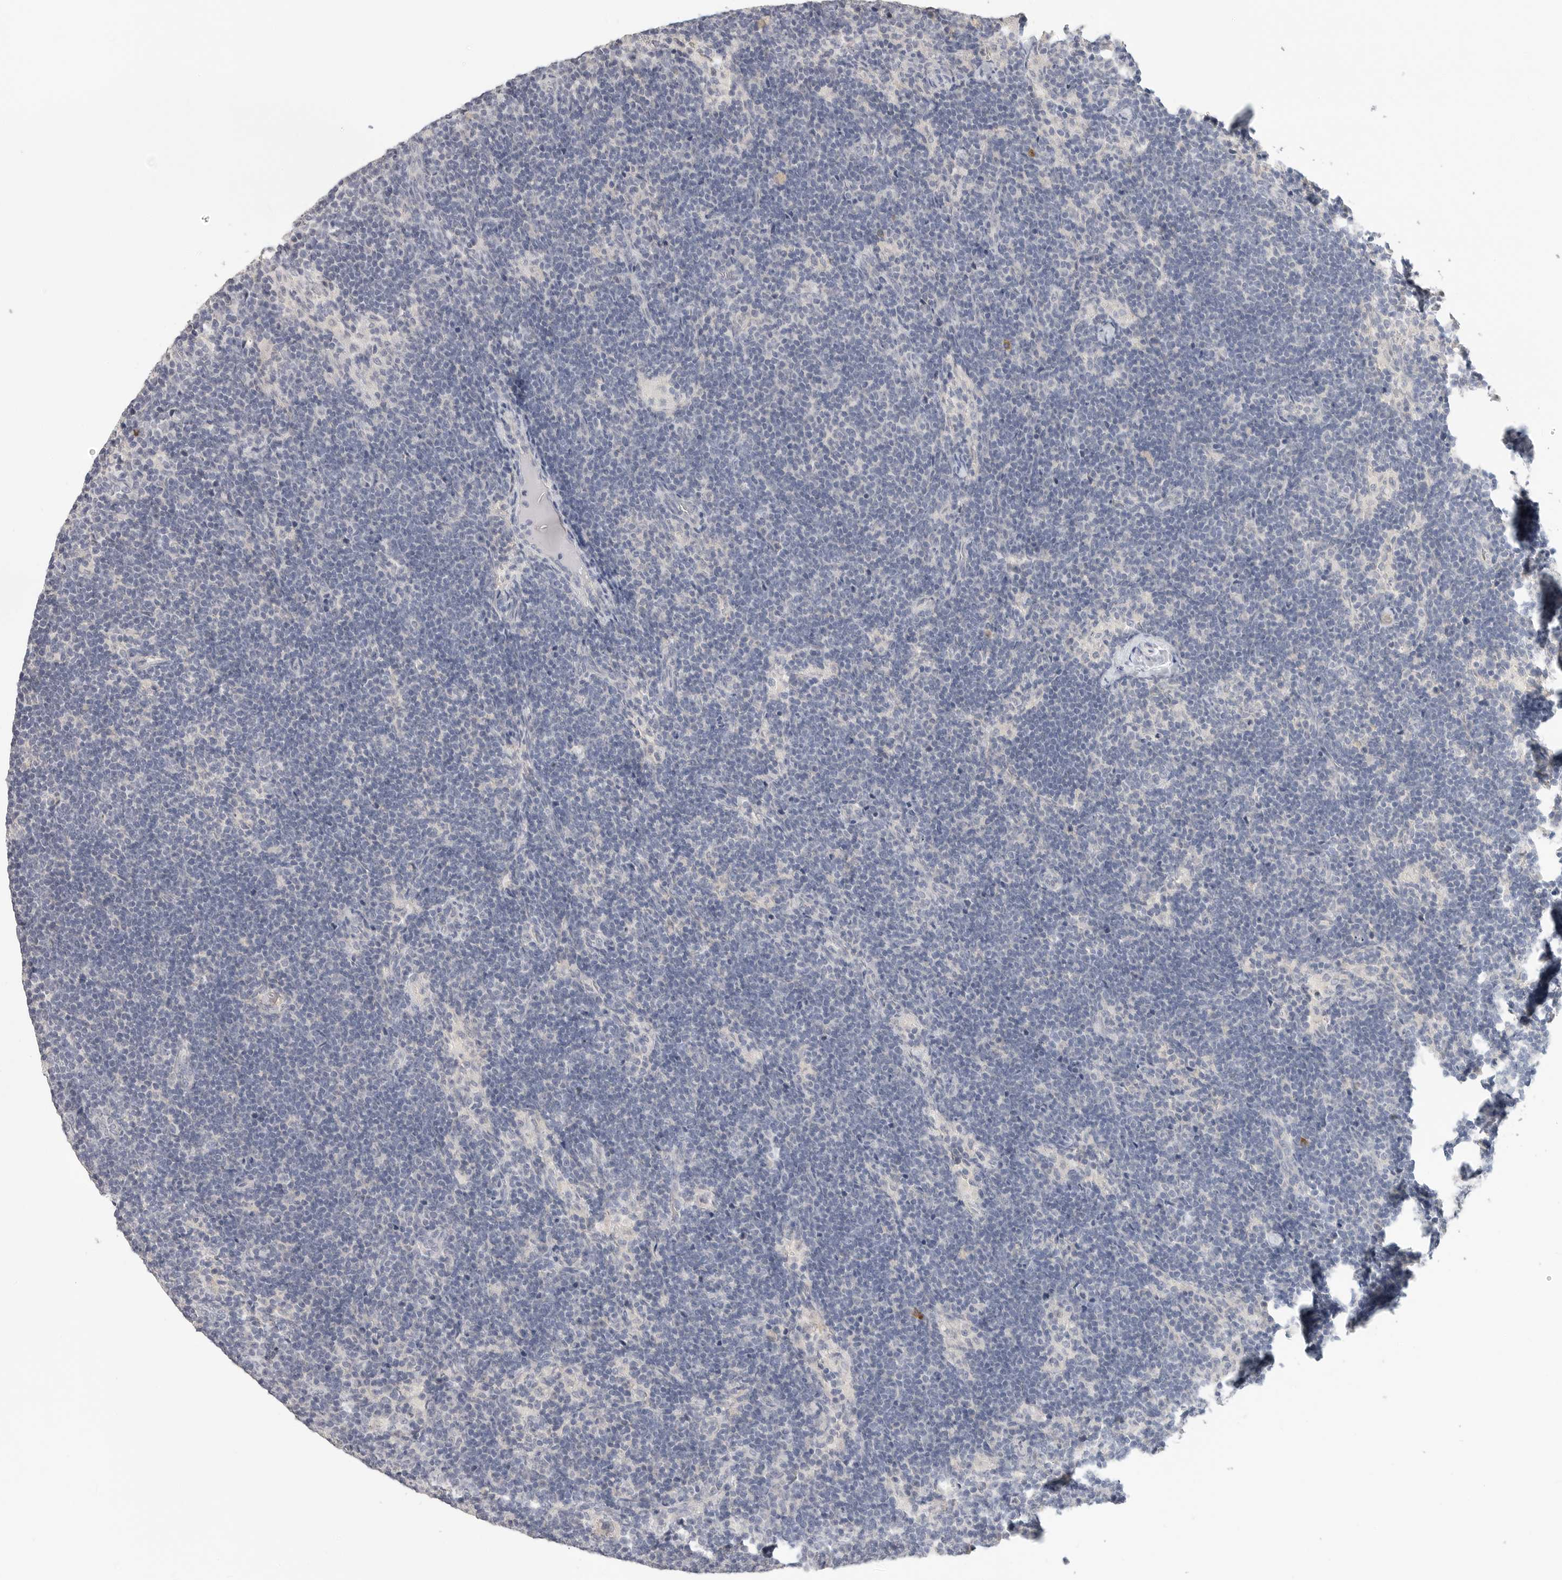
{"staining": {"intensity": "negative", "quantity": "none", "location": "none"}, "tissue": "lymph node", "cell_type": "Germinal center cells", "image_type": "normal", "snomed": [{"axis": "morphology", "description": "Normal tissue, NOS"}, {"axis": "topography", "description": "Lymph node"}], "caption": "IHC of unremarkable human lymph node shows no staining in germinal center cells. Brightfield microscopy of IHC stained with DAB (brown) and hematoxylin (blue), captured at high magnification.", "gene": "FBN2", "patient": {"sex": "female", "age": 22}}